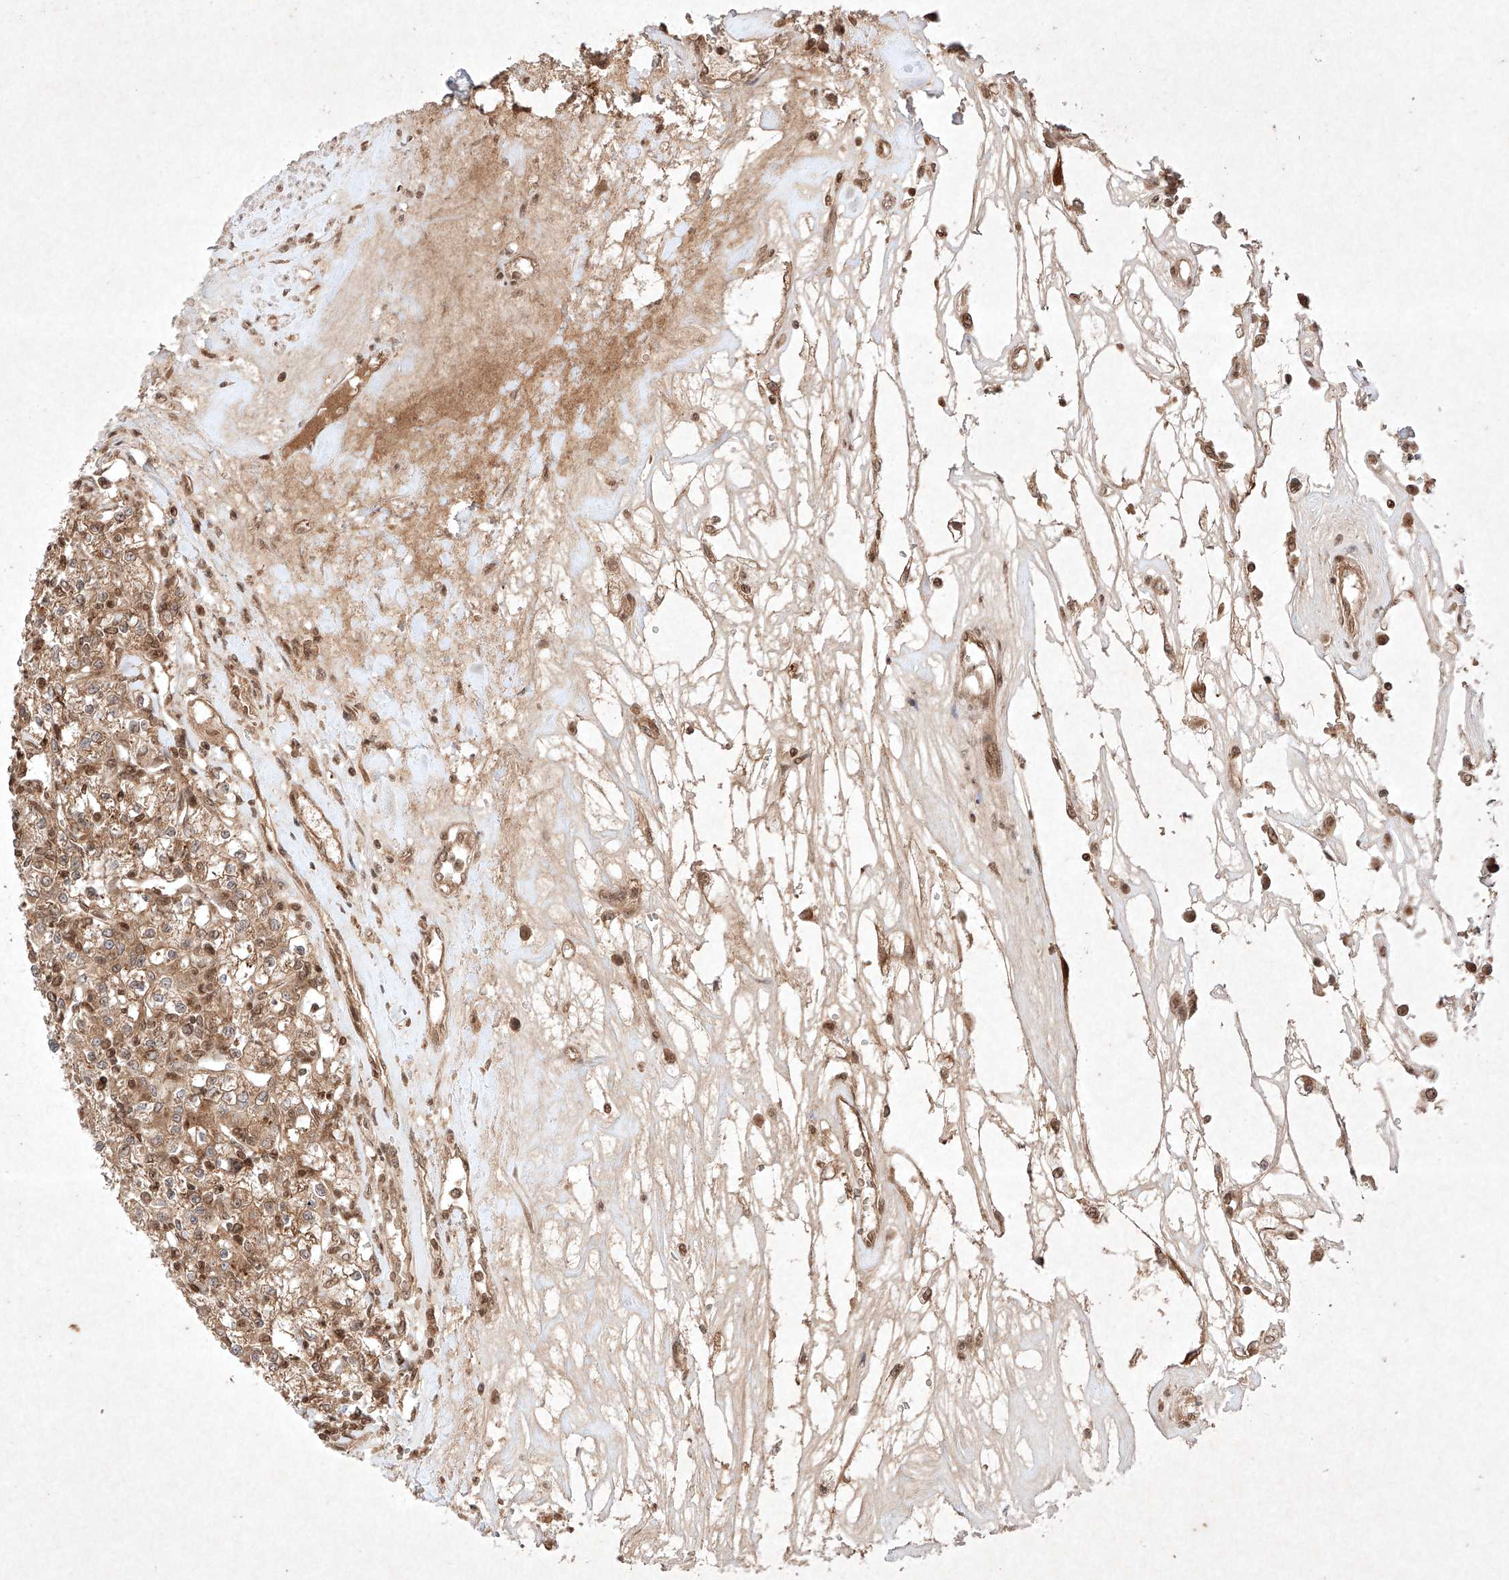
{"staining": {"intensity": "moderate", "quantity": ">75%", "location": "cytoplasmic/membranous"}, "tissue": "renal cancer", "cell_type": "Tumor cells", "image_type": "cancer", "snomed": [{"axis": "morphology", "description": "Adenocarcinoma, NOS"}, {"axis": "topography", "description": "Kidney"}], "caption": "Tumor cells exhibit moderate cytoplasmic/membranous expression in approximately >75% of cells in renal cancer.", "gene": "RNF31", "patient": {"sex": "female", "age": 59}}